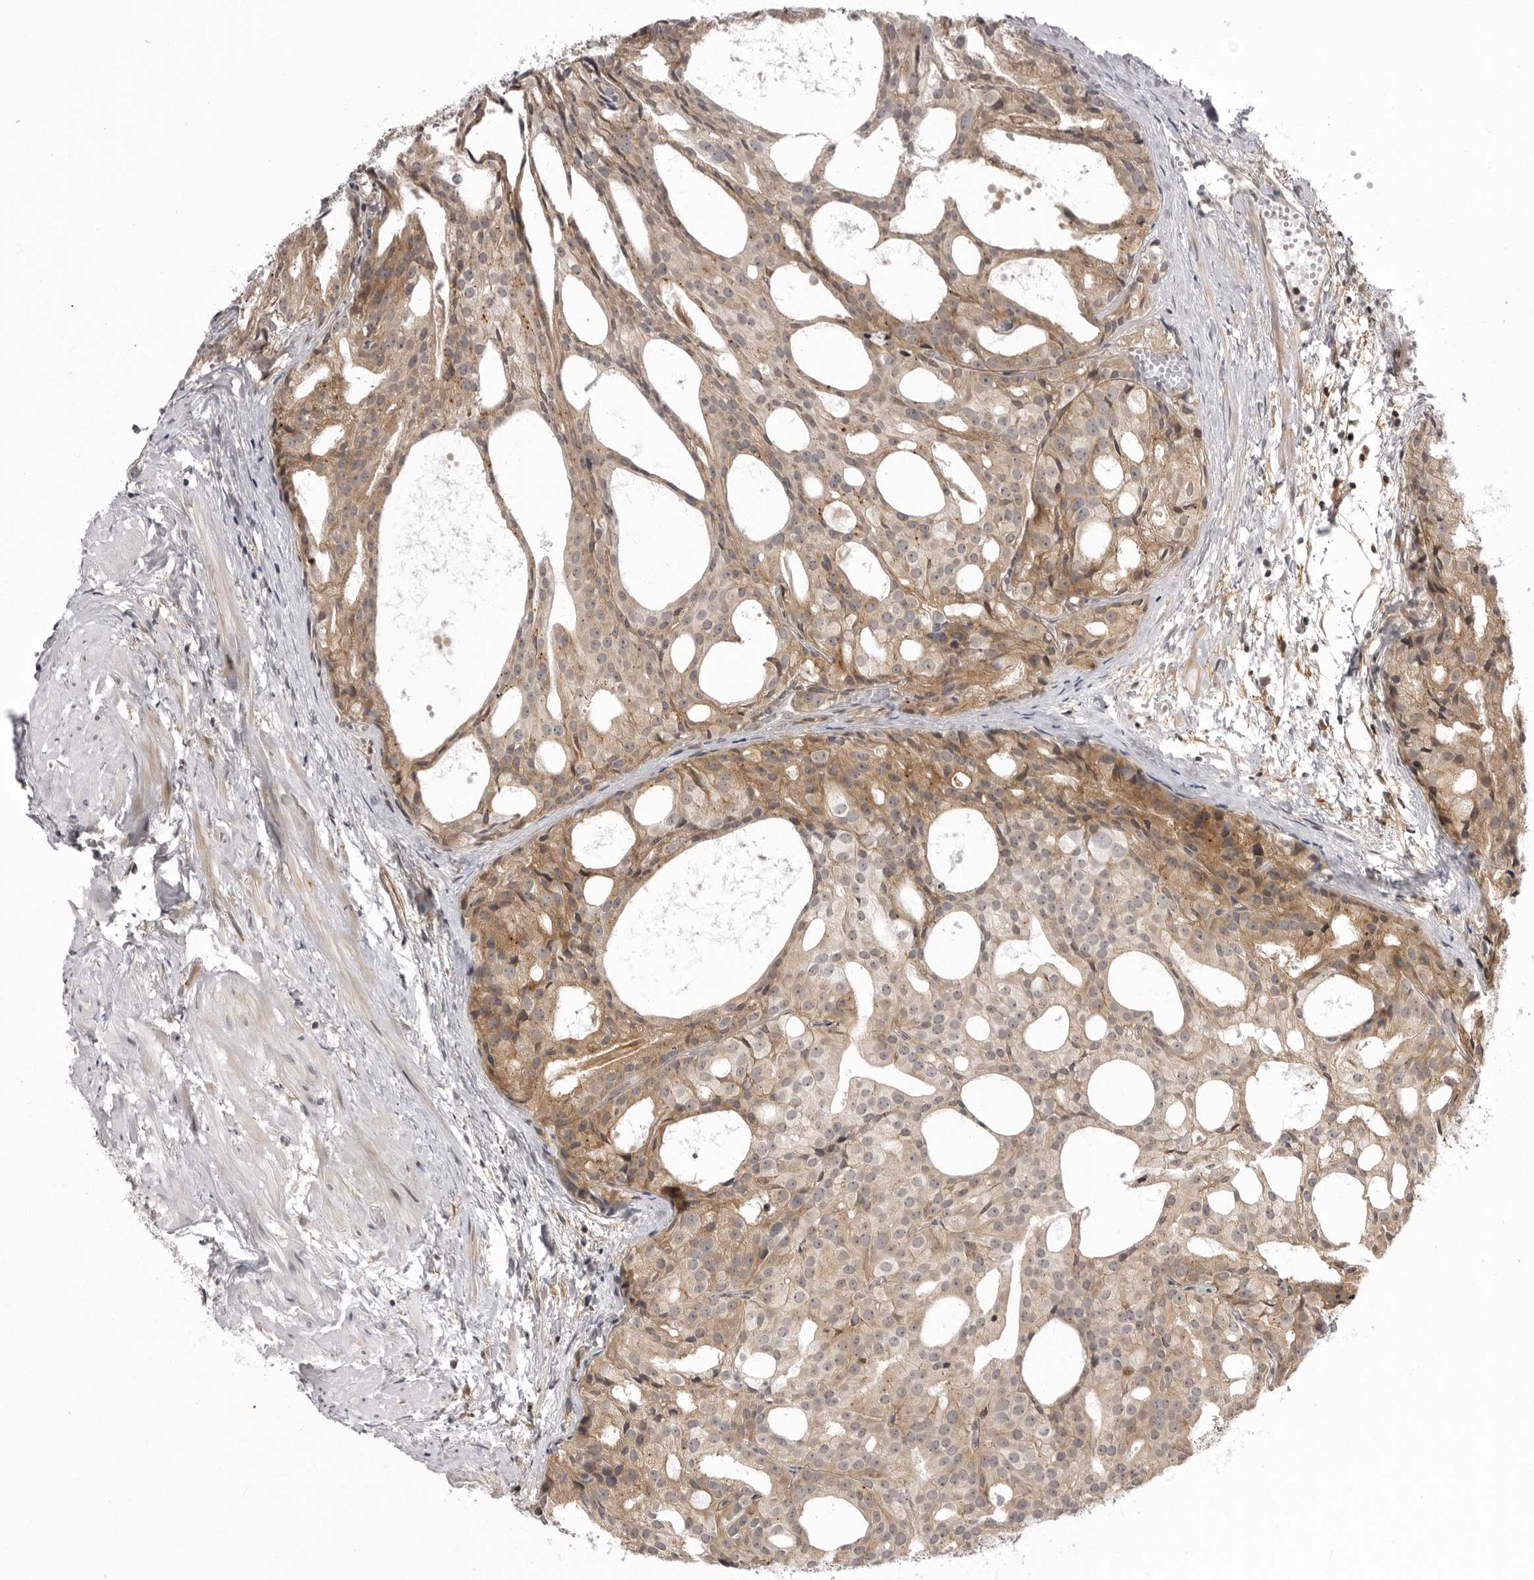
{"staining": {"intensity": "moderate", "quantity": ">75%", "location": "cytoplasmic/membranous"}, "tissue": "prostate cancer", "cell_type": "Tumor cells", "image_type": "cancer", "snomed": [{"axis": "morphology", "description": "Adenocarcinoma, Low grade"}, {"axis": "topography", "description": "Prostate"}], "caption": "About >75% of tumor cells in prostate cancer reveal moderate cytoplasmic/membranous protein positivity as visualized by brown immunohistochemical staining.", "gene": "USP43", "patient": {"sex": "male", "age": 88}}